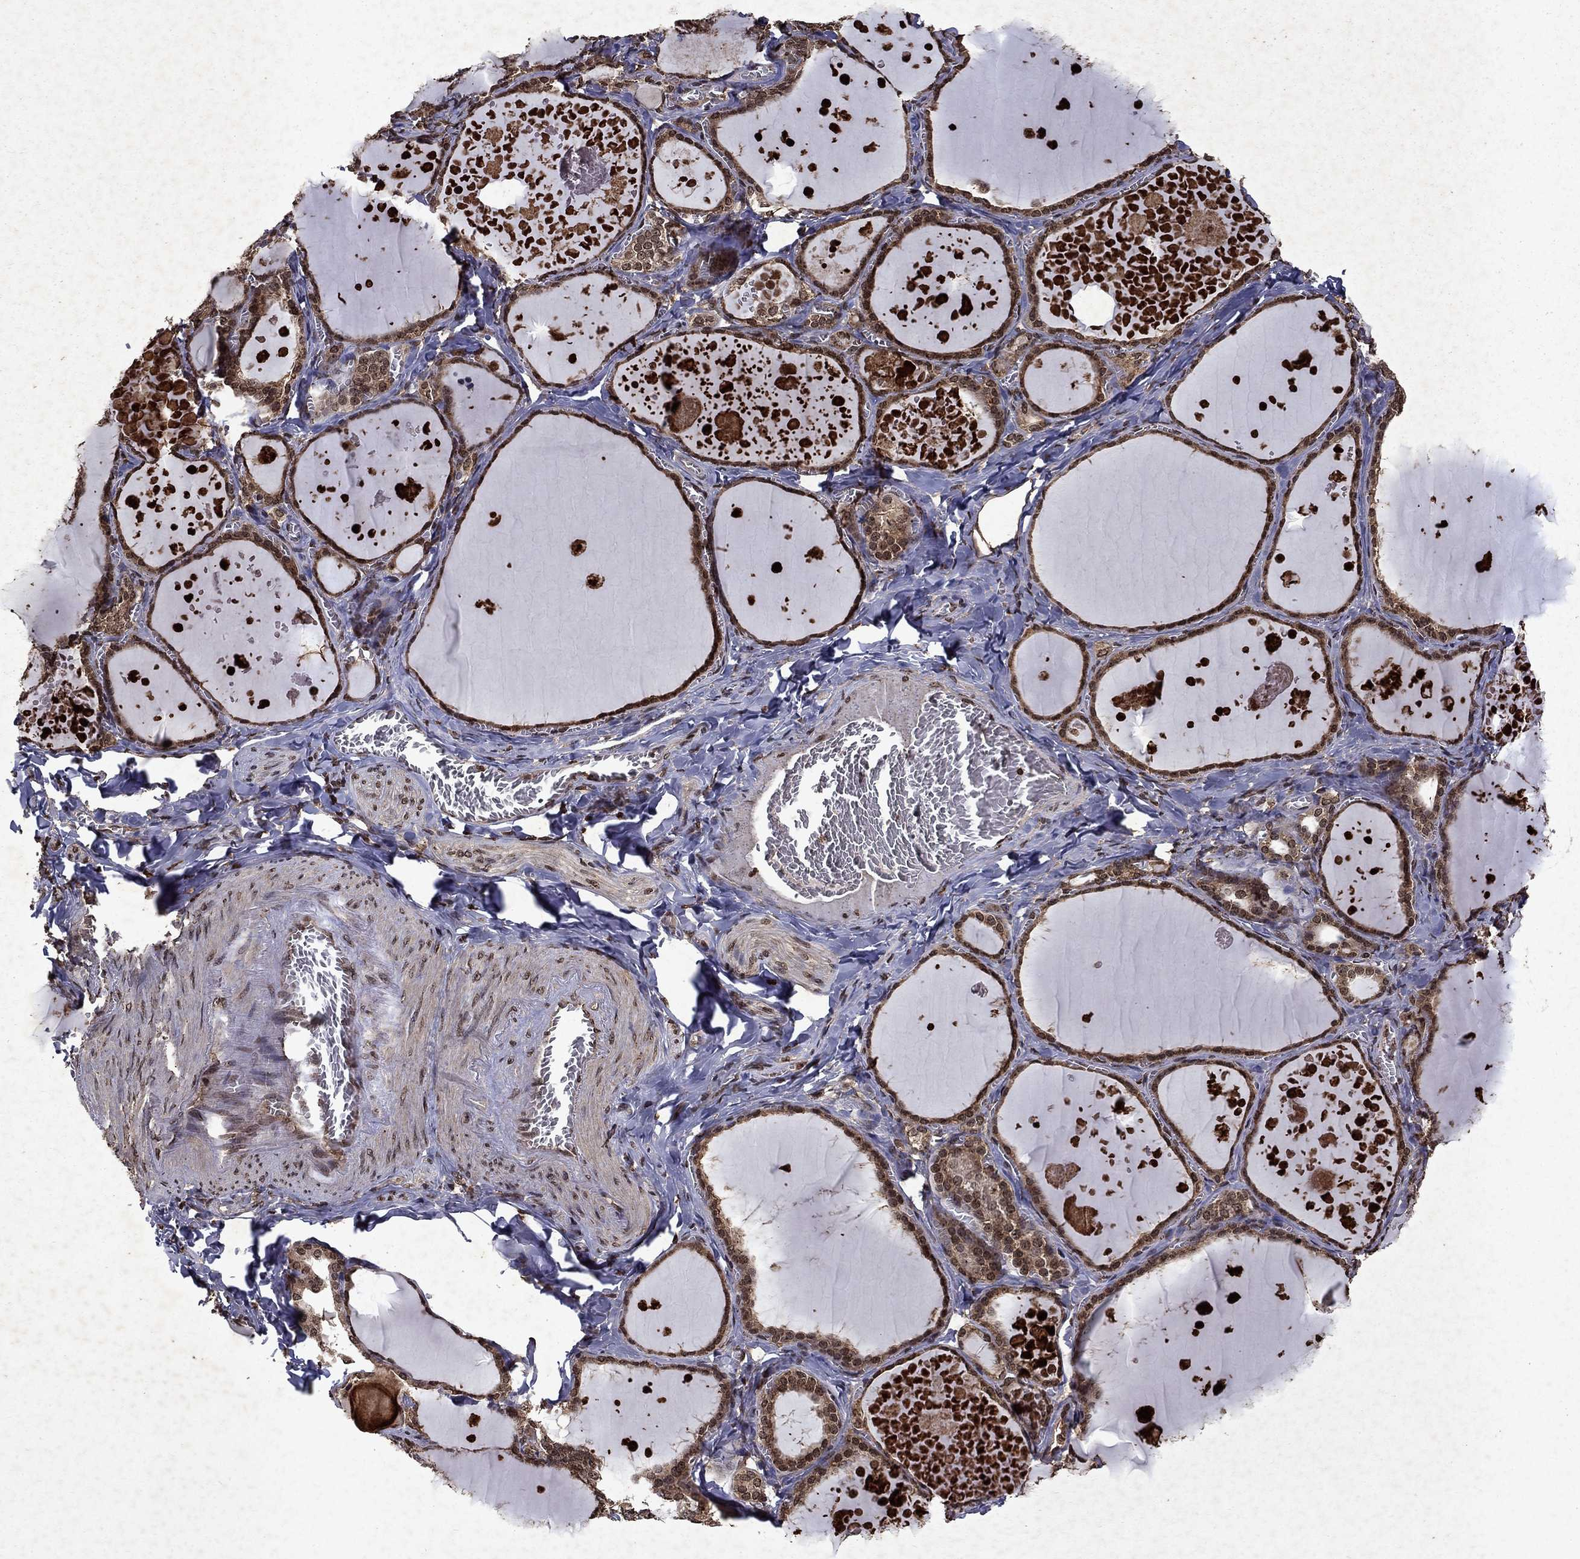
{"staining": {"intensity": "moderate", "quantity": "25%-75%", "location": "cytoplasmic/membranous,nuclear"}, "tissue": "thyroid gland", "cell_type": "Glandular cells", "image_type": "normal", "snomed": [{"axis": "morphology", "description": "Normal tissue, NOS"}, {"axis": "topography", "description": "Thyroid gland"}], "caption": "DAB (3,3'-diaminobenzidine) immunohistochemical staining of normal thyroid gland shows moderate cytoplasmic/membranous,nuclear protein staining in approximately 25%-75% of glandular cells.", "gene": "PIN4", "patient": {"sex": "female", "age": 56}}